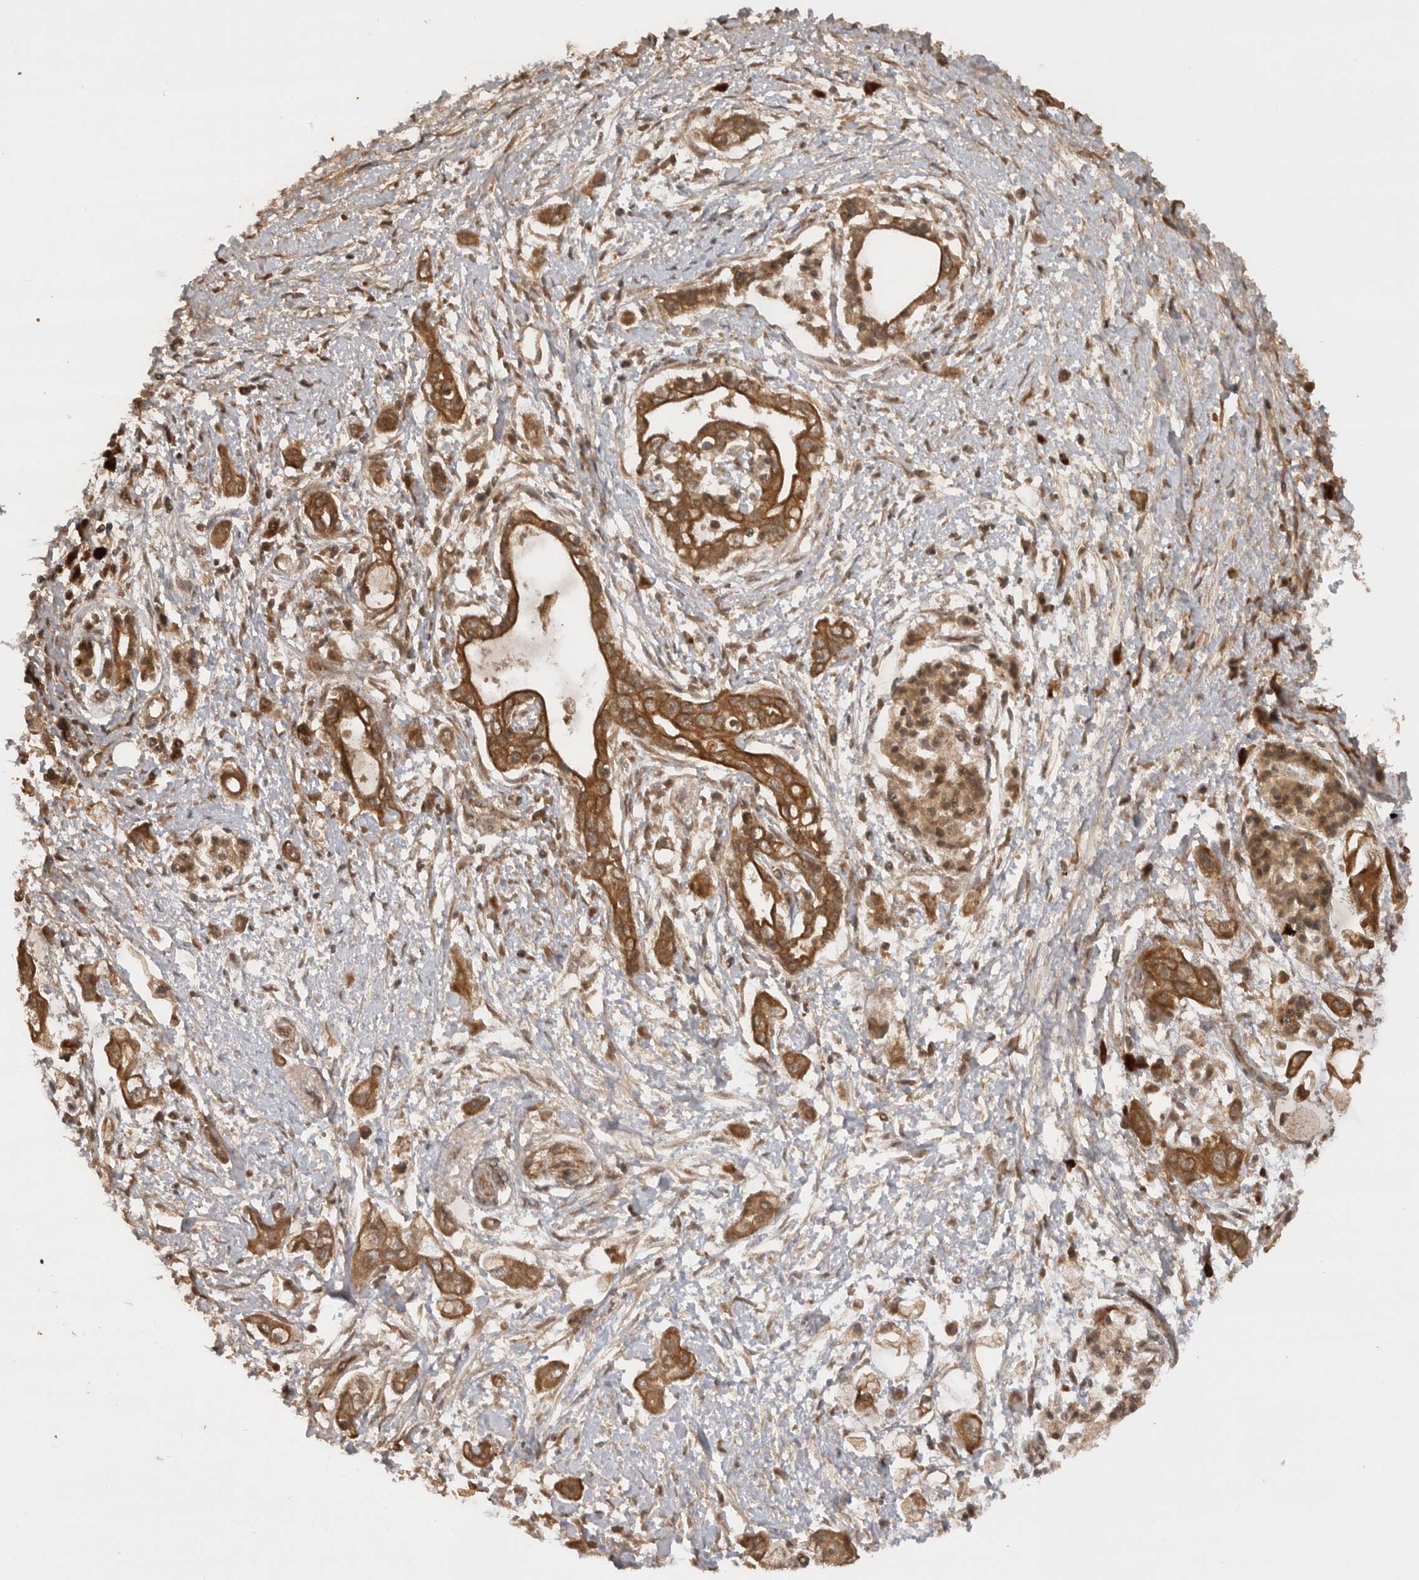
{"staining": {"intensity": "strong", "quantity": ">75%", "location": "cytoplasmic/membranous"}, "tissue": "pancreatic cancer", "cell_type": "Tumor cells", "image_type": "cancer", "snomed": [{"axis": "morphology", "description": "Adenocarcinoma, NOS"}, {"axis": "topography", "description": "Pancreas"}], "caption": "Immunohistochemistry (IHC) staining of adenocarcinoma (pancreatic), which shows high levels of strong cytoplasmic/membranous staining in about >75% of tumor cells indicating strong cytoplasmic/membranous protein expression. The staining was performed using DAB (brown) for protein detection and nuclei were counterstained in hematoxylin (blue).", "gene": "PRDX4", "patient": {"sex": "male", "age": 59}}